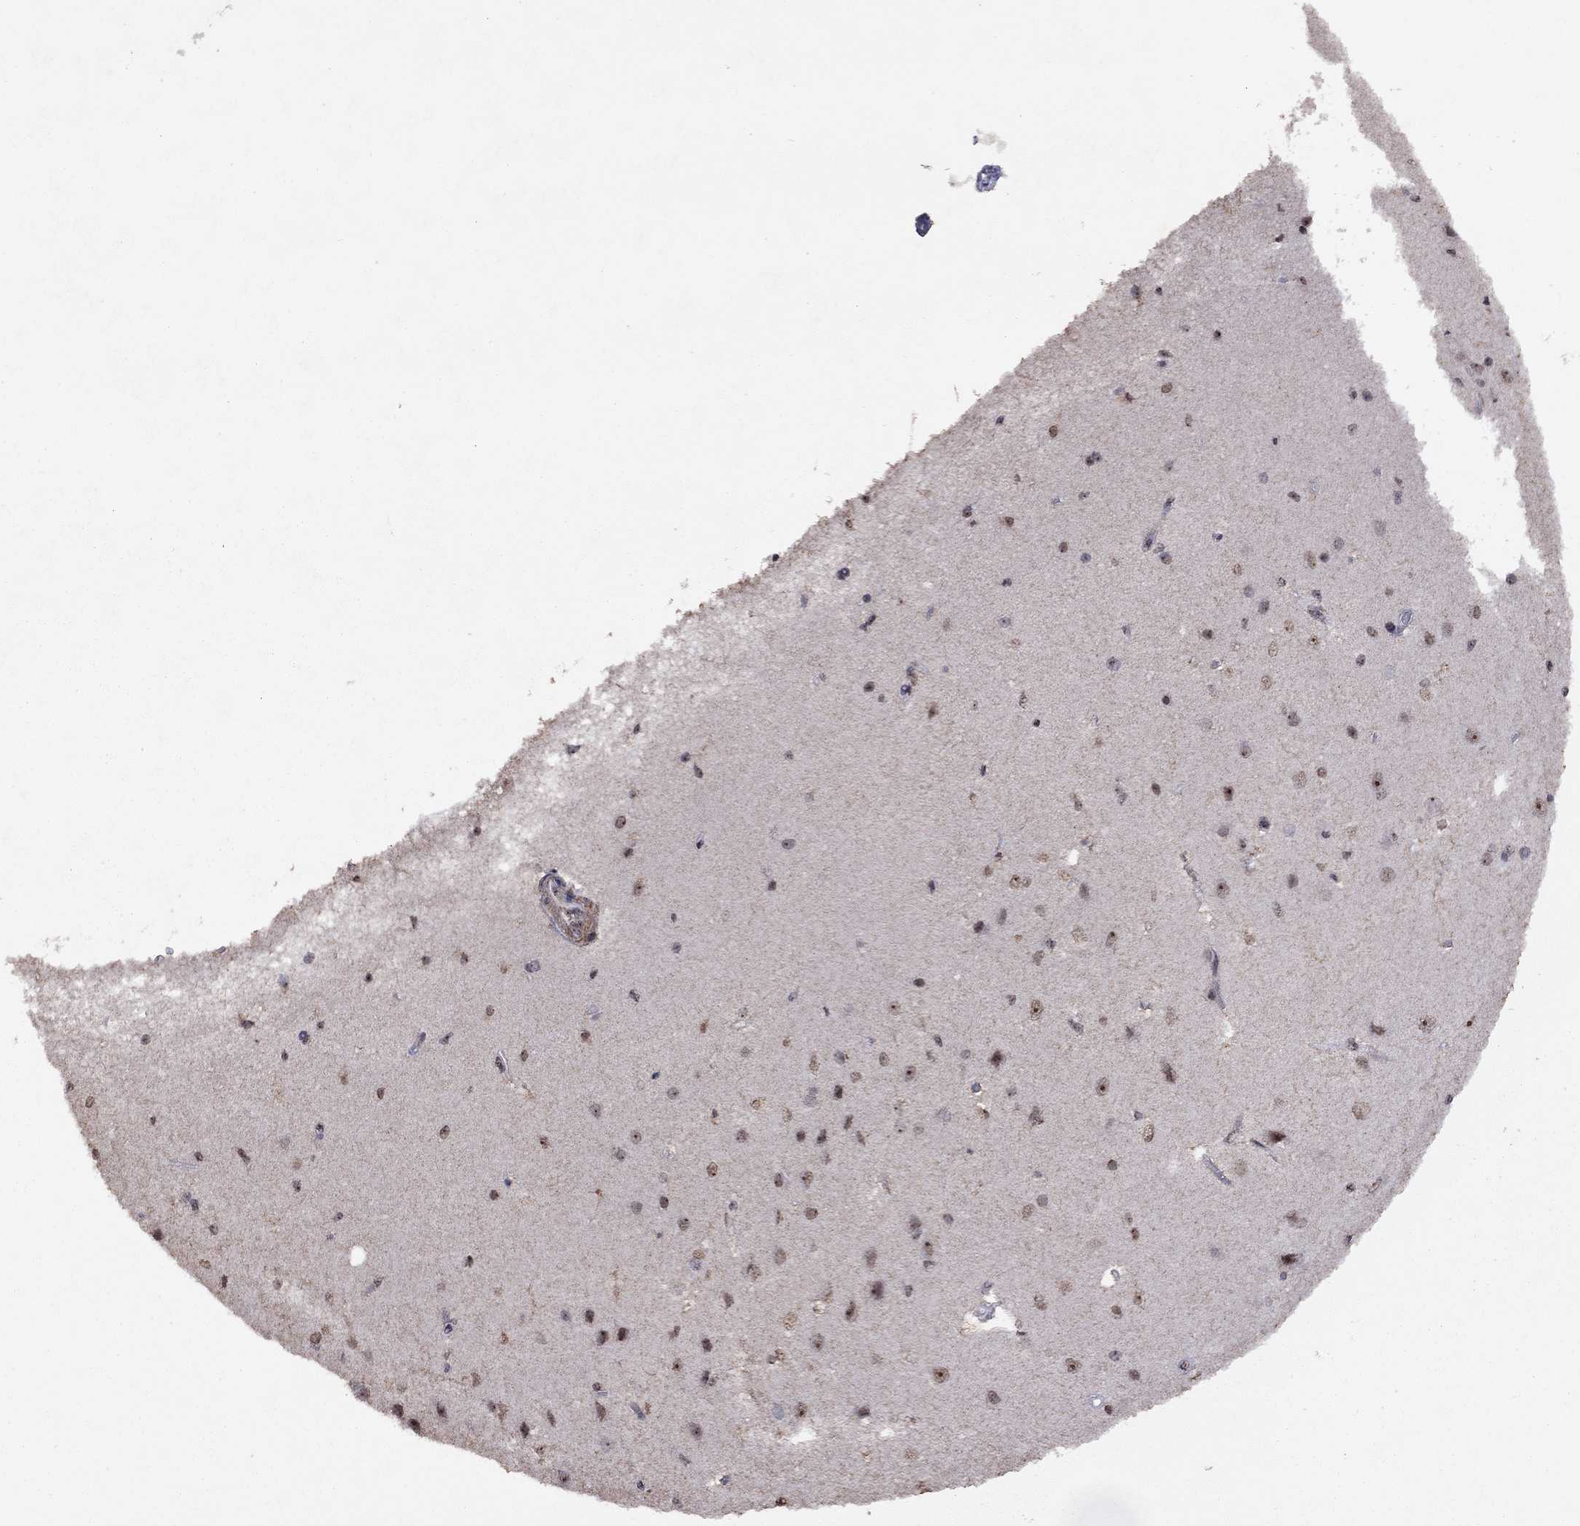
{"staining": {"intensity": "negative", "quantity": "none", "location": "none"}, "tissue": "cerebral cortex", "cell_type": "Endothelial cells", "image_type": "normal", "snomed": [{"axis": "morphology", "description": "Normal tissue, NOS"}, {"axis": "topography", "description": "Cerebral cortex"}], "caption": "This micrograph is of normal cerebral cortex stained with immunohistochemistry (IHC) to label a protein in brown with the nuclei are counter-stained blue. There is no expression in endothelial cells. (DAB (3,3'-diaminobenzidine) IHC with hematoxylin counter stain).", "gene": "SPOUT1", "patient": {"sex": "male", "age": 37}}